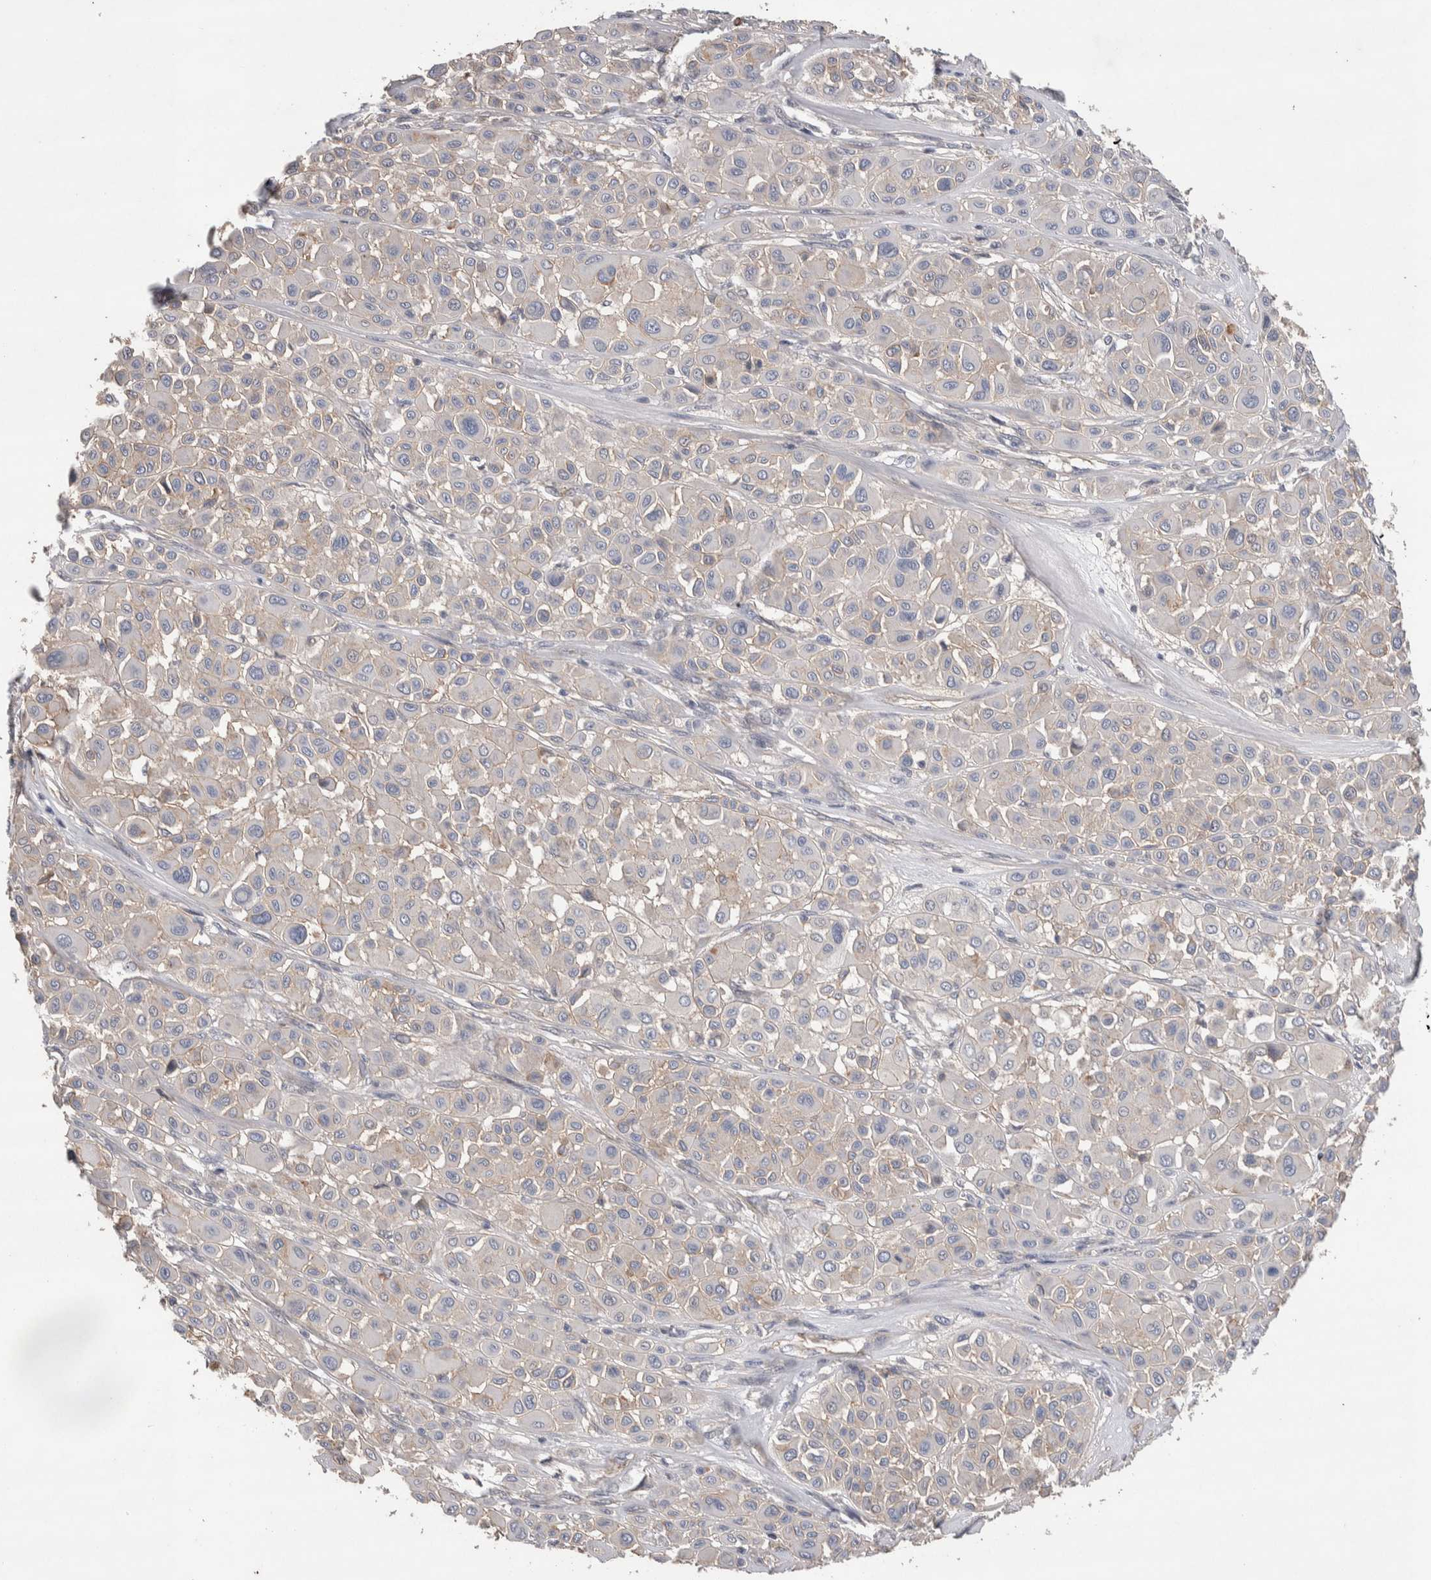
{"staining": {"intensity": "negative", "quantity": "none", "location": "none"}, "tissue": "melanoma", "cell_type": "Tumor cells", "image_type": "cancer", "snomed": [{"axis": "morphology", "description": "Malignant melanoma, Metastatic site"}, {"axis": "topography", "description": "Soft tissue"}], "caption": "Melanoma was stained to show a protein in brown. There is no significant positivity in tumor cells.", "gene": "GCNA", "patient": {"sex": "male", "age": 41}}